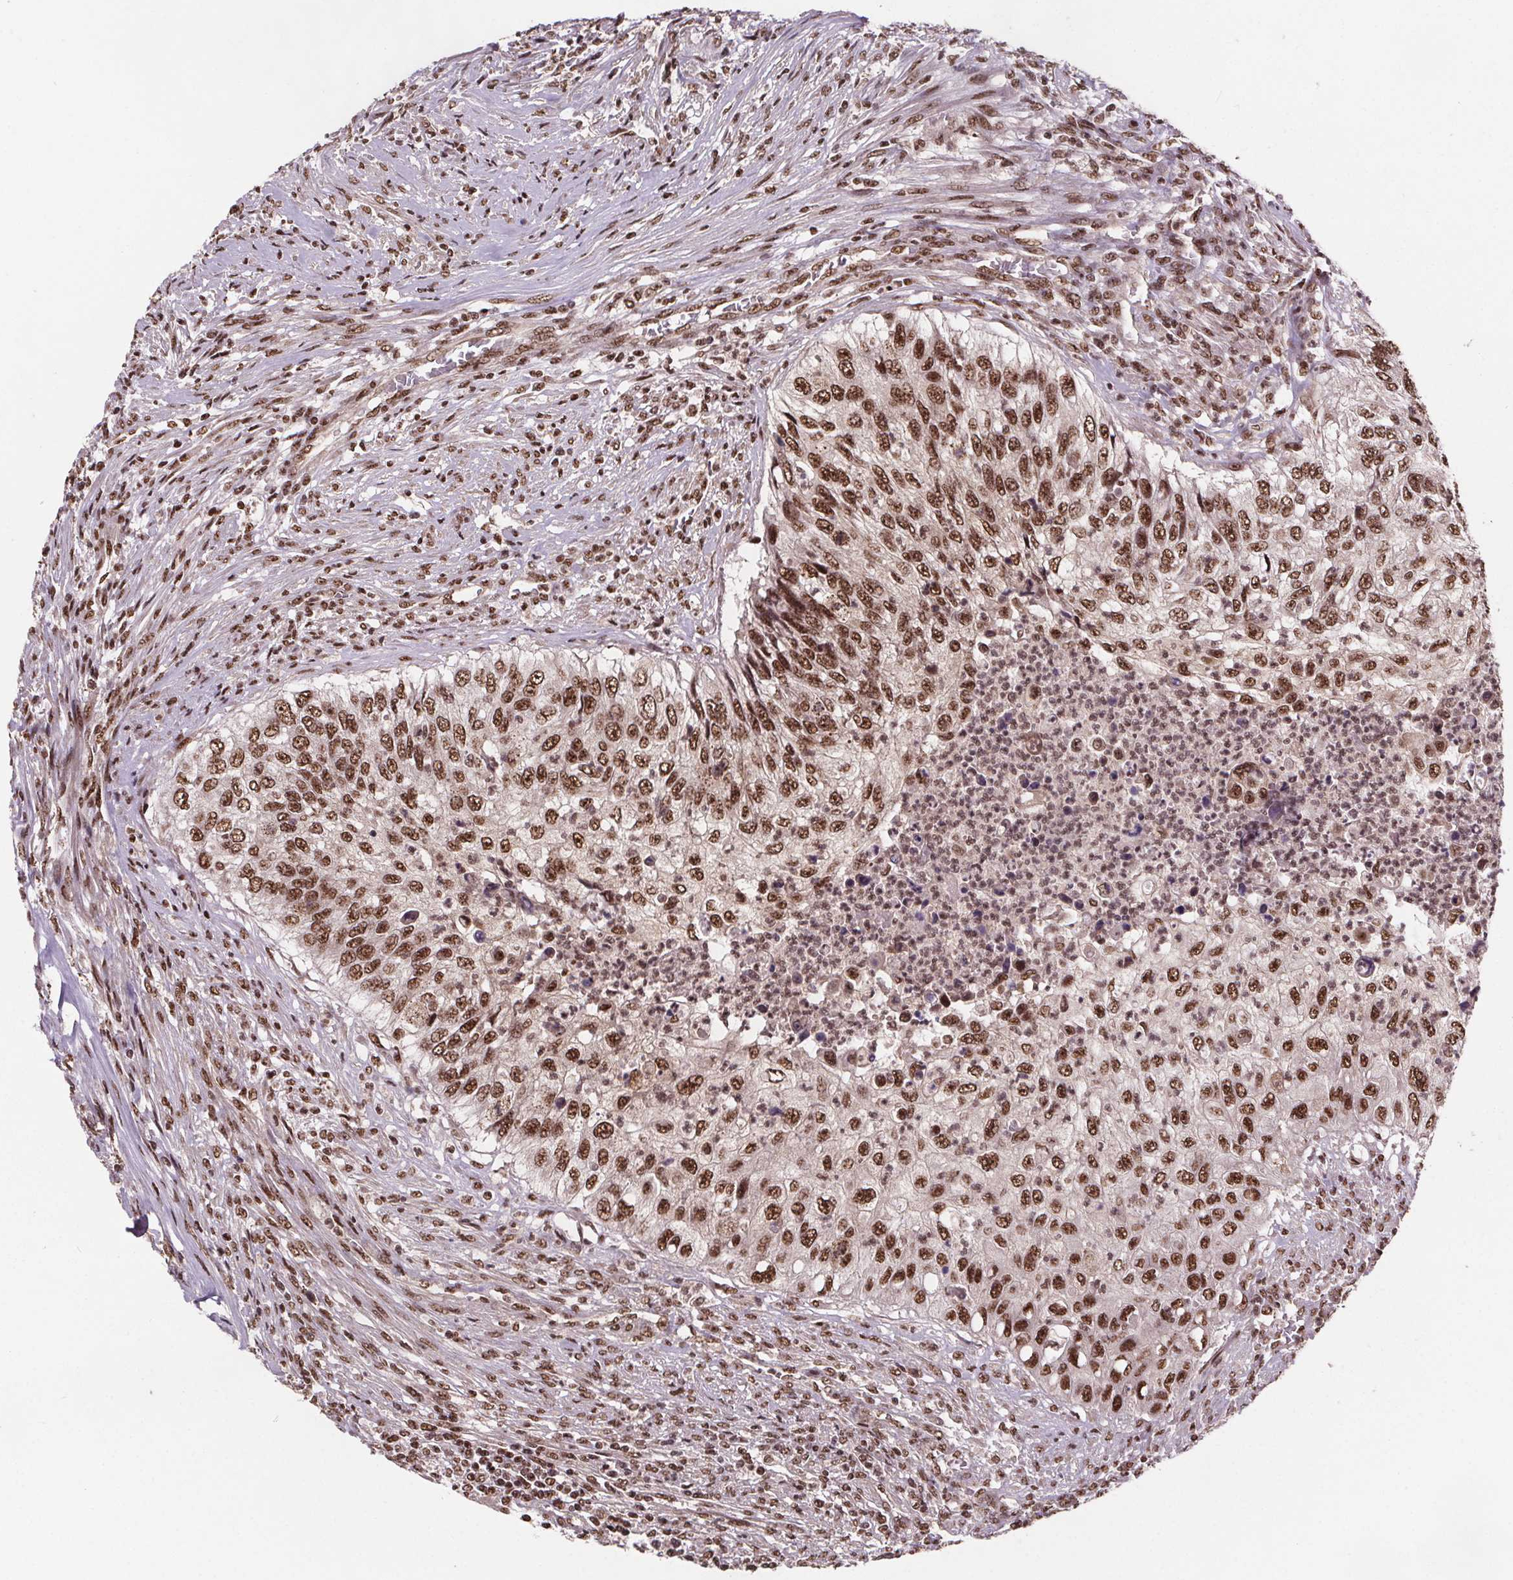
{"staining": {"intensity": "moderate", "quantity": ">75%", "location": "nuclear"}, "tissue": "urothelial cancer", "cell_type": "Tumor cells", "image_type": "cancer", "snomed": [{"axis": "morphology", "description": "Urothelial carcinoma, High grade"}, {"axis": "topography", "description": "Urinary bladder"}], "caption": "Urothelial cancer stained with DAB (3,3'-diaminobenzidine) IHC shows medium levels of moderate nuclear expression in about >75% of tumor cells.", "gene": "JARID2", "patient": {"sex": "female", "age": 60}}